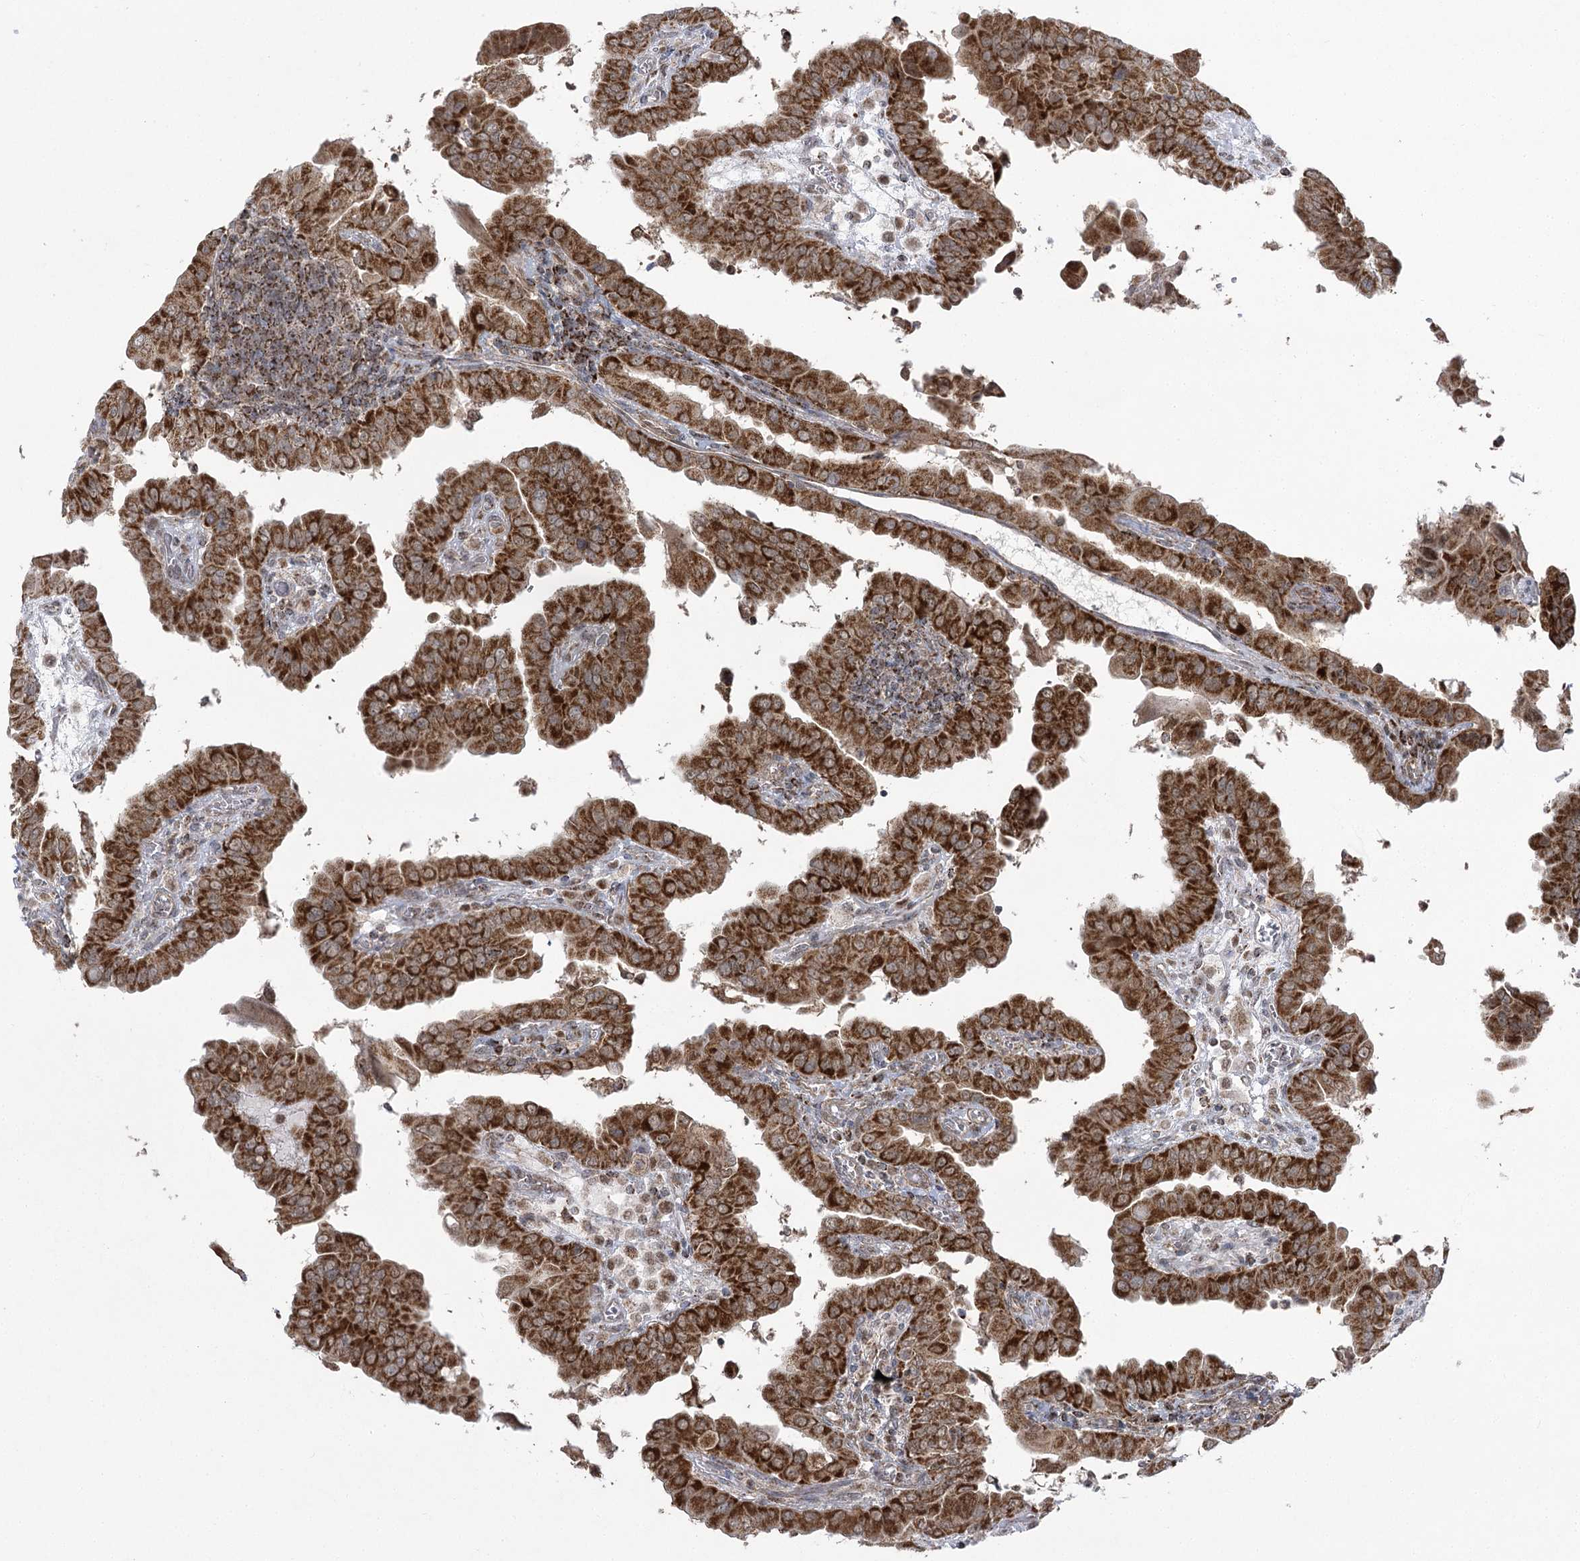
{"staining": {"intensity": "strong", "quantity": ">75%", "location": "cytoplasmic/membranous"}, "tissue": "thyroid cancer", "cell_type": "Tumor cells", "image_type": "cancer", "snomed": [{"axis": "morphology", "description": "Papillary adenocarcinoma, NOS"}, {"axis": "topography", "description": "Thyroid gland"}], "caption": "Thyroid cancer (papillary adenocarcinoma) was stained to show a protein in brown. There is high levels of strong cytoplasmic/membranous expression in about >75% of tumor cells. The staining is performed using DAB brown chromogen to label protein expression. The nuclei are counter-stained blue using hematoxylin.", "gene": "SLC4A1AP", "patient": {"sex": "male", "age": 33}}